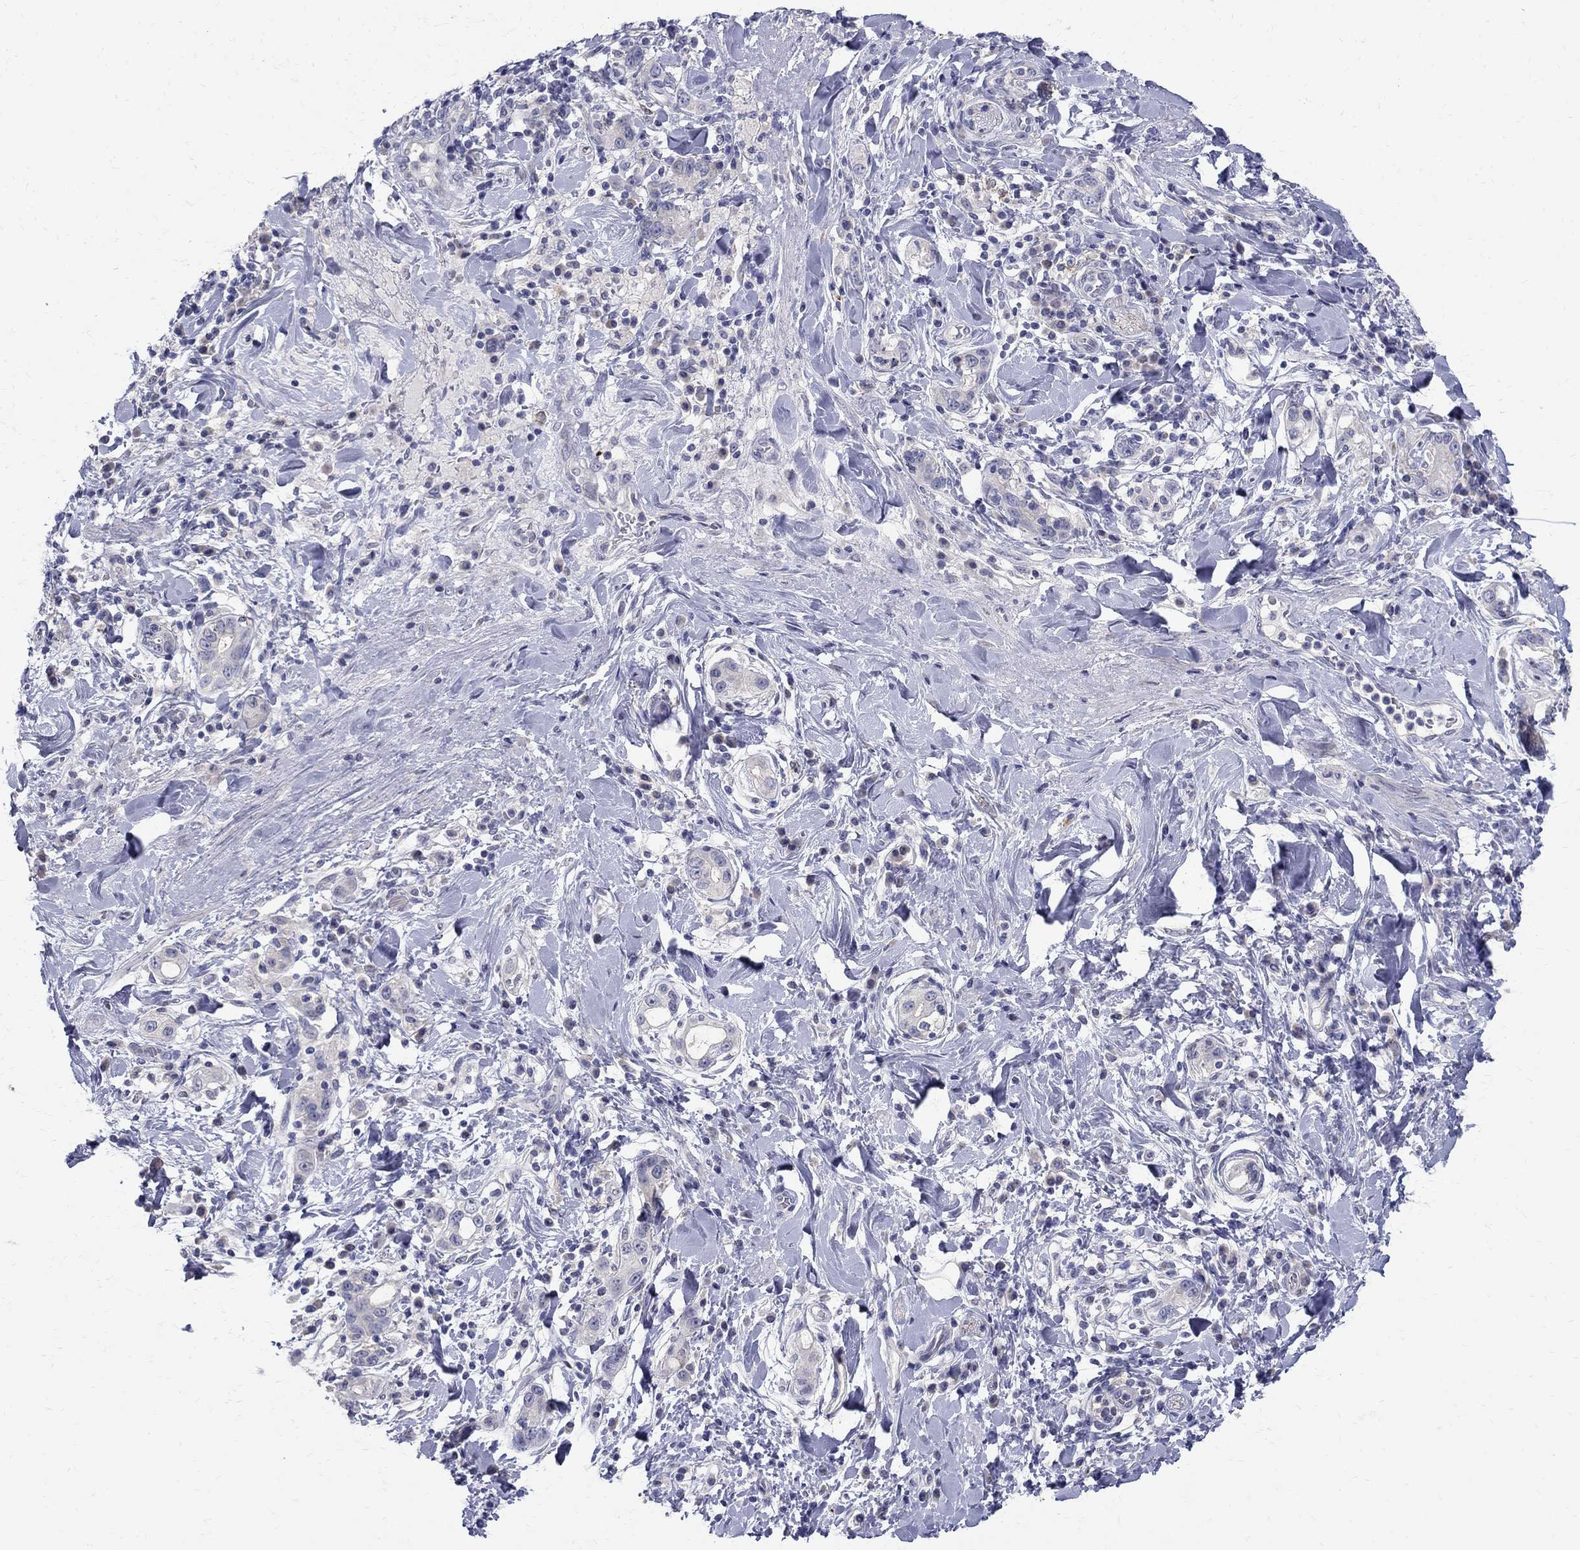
{"staining": {"intensity": "negative", "quantity": "none", "location": "none"}, "tissue": "stomach cancer", "cell_type": "Tumor cells", "image_type": "cancer", "snomed": [{"axis": "morphology", "description": "Adenocarcinoma, NOS"}, {"axis": "topography", "description": "Stomach"}], "caption": "Adenocarcinoma (stomach) was stained to show a protein in brown. There is no significant positivity in tumor cells.", "gene": "TP53TG5", "patient": {"sex": "male", "age": 79}}